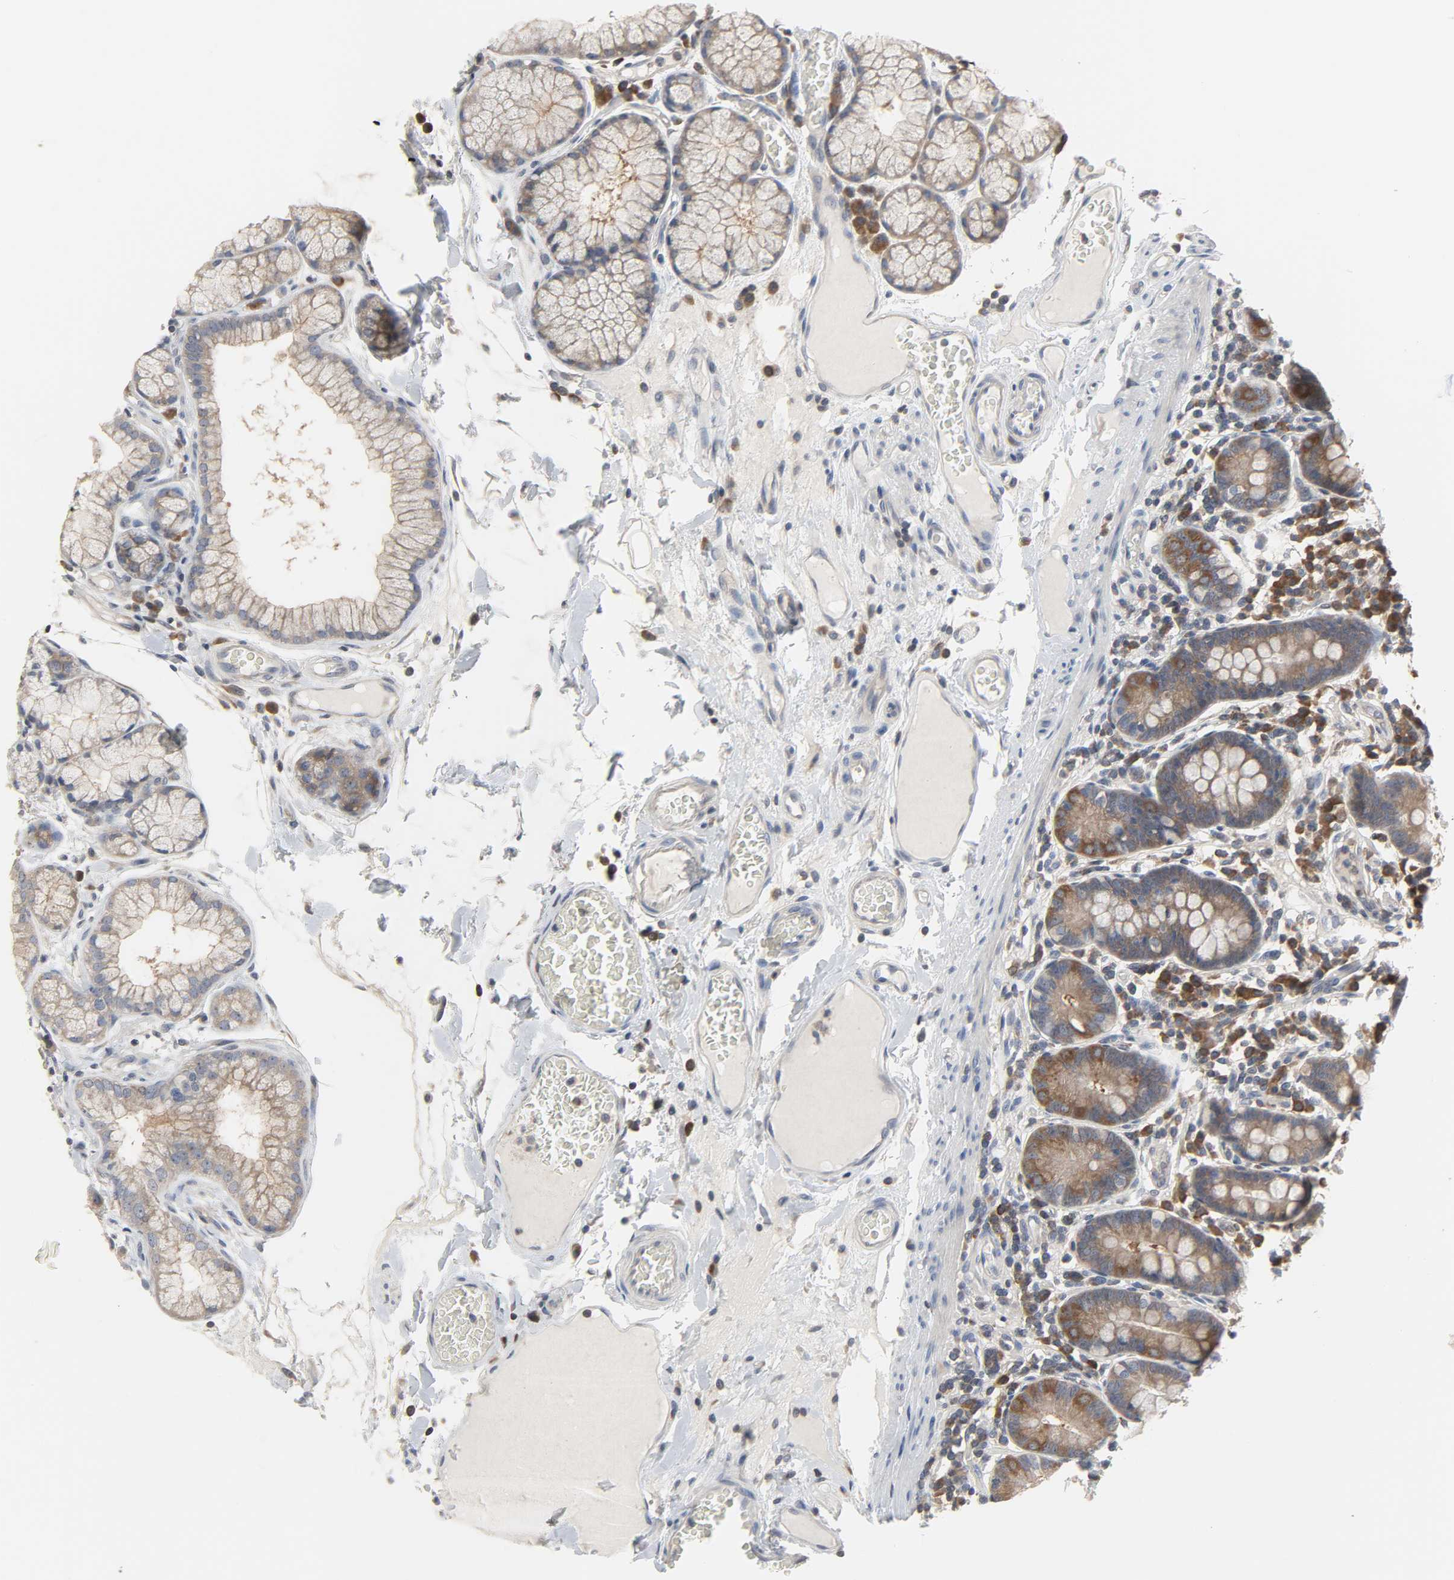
{"staining": {"intensity": "strong", "quantity": ">75%", "location": "cytoplasmic/membranous"}, "tissue": "duodenum", "cell_type": "Glandular cells", "image_type": "normal", "snomed": [{"axis": "morphology", "description": "Normal tissue, NOS"}, {"axis": "topography", "description": "Duodenum"}], "caption": "Protein staining demonstrates strong cytoplasmic/membranous expression in about >75% of glandular cells in unremarkable duodenum.", "gene": "PLEKHA2", "patient": {"sex": "male", "age": 50}}